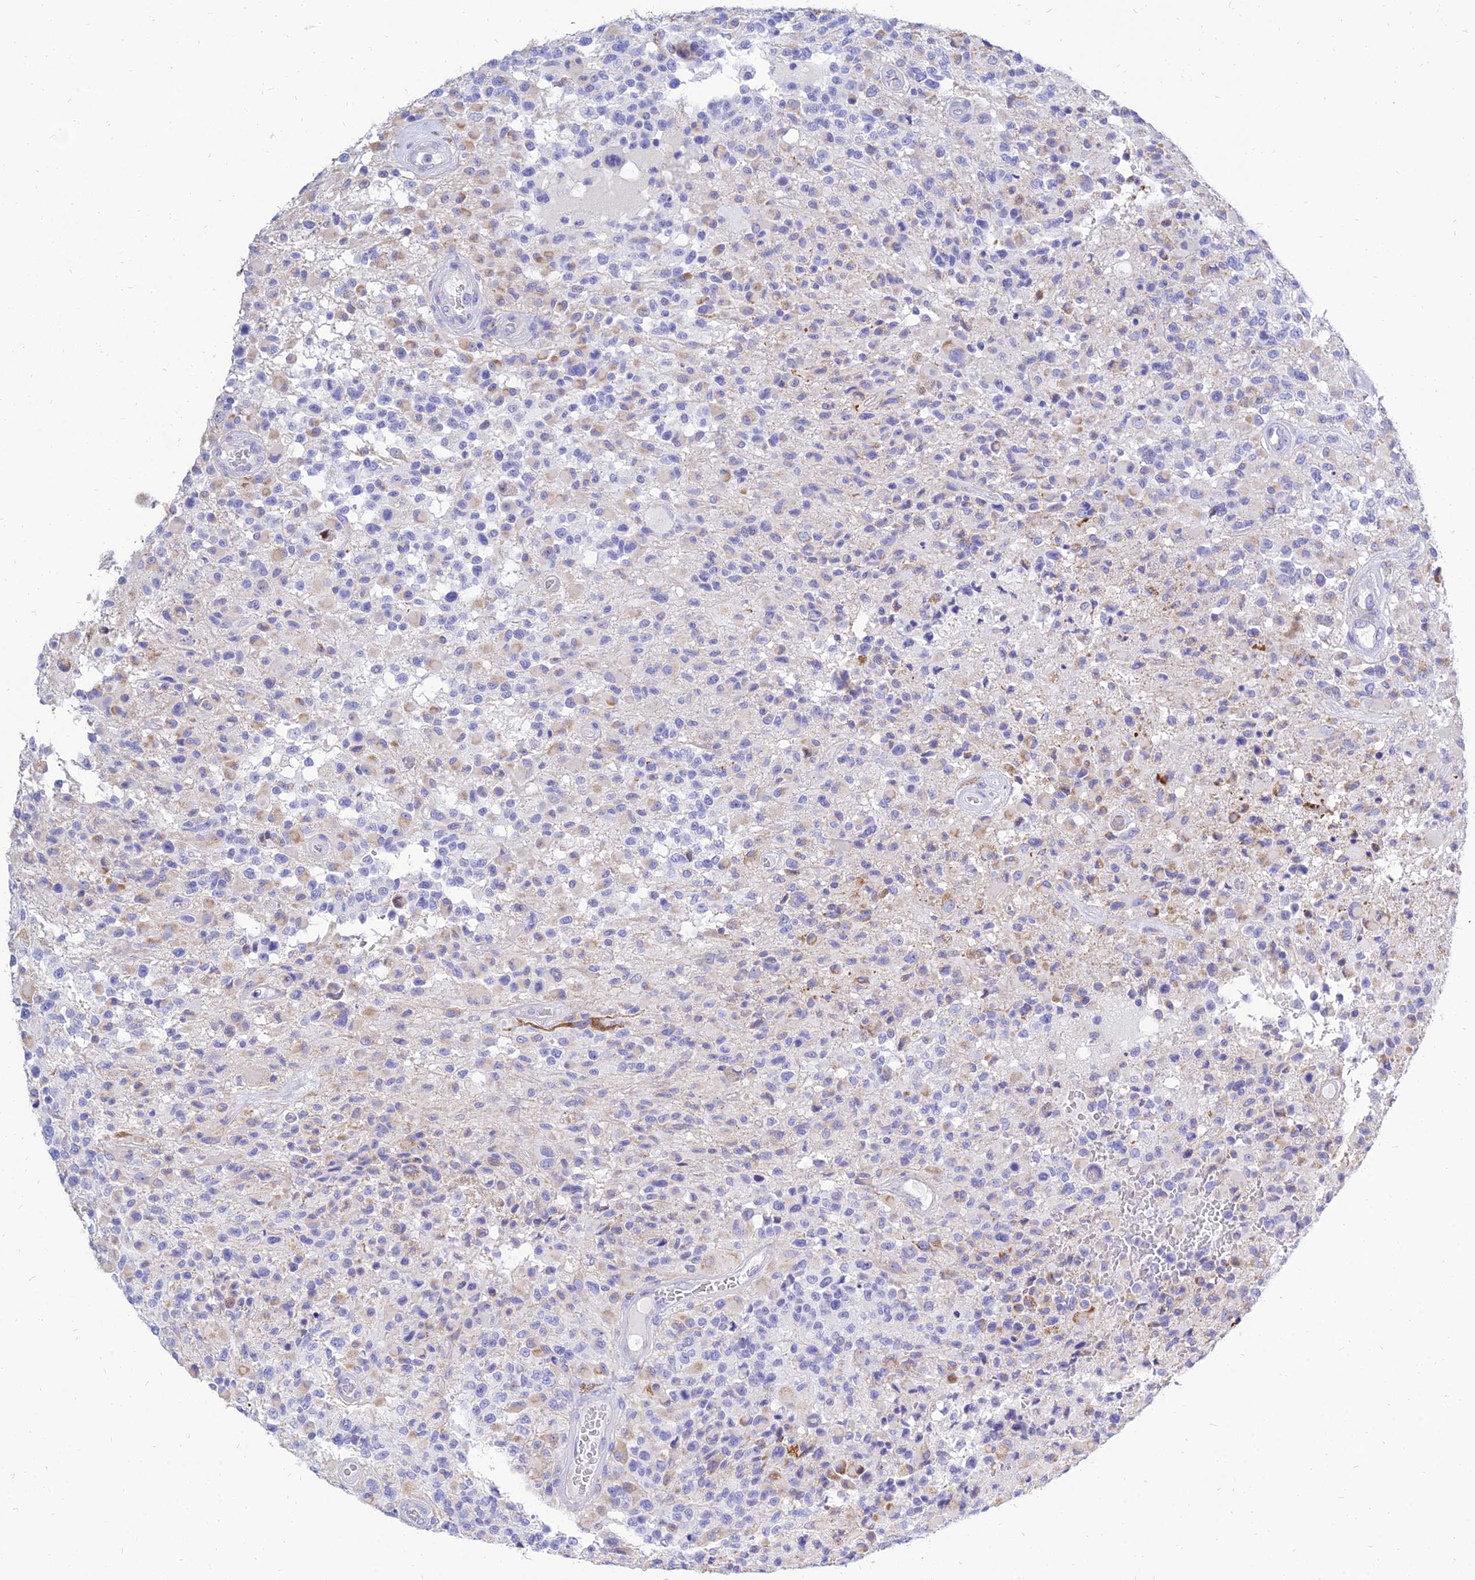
{"staining": {"intensity": "weak", "quantity": "<25%", "location": "cytoplasmic/membranous"}, "tissue": "glioma", "cell_type": "Tumor cells", "image_type": "cancer", "snomed": [{"axis": "morphology", "description": "Glioma, malignant, High grade"}, {"axis": "morphology", "description": "Glioblastoma, NOS"}, {"axis": "topography", "description": "Brain"}], "caption": "Immunohistochemistry of high-grade glioma (malignant) demonstrates no staining in tumor cells. (Brightfield microscopy of DAB (3,3'-diaminobenzidine) IHC at high magnification).", "gene": "PKN3", "patient": {"sex": "male", "age": 60}}